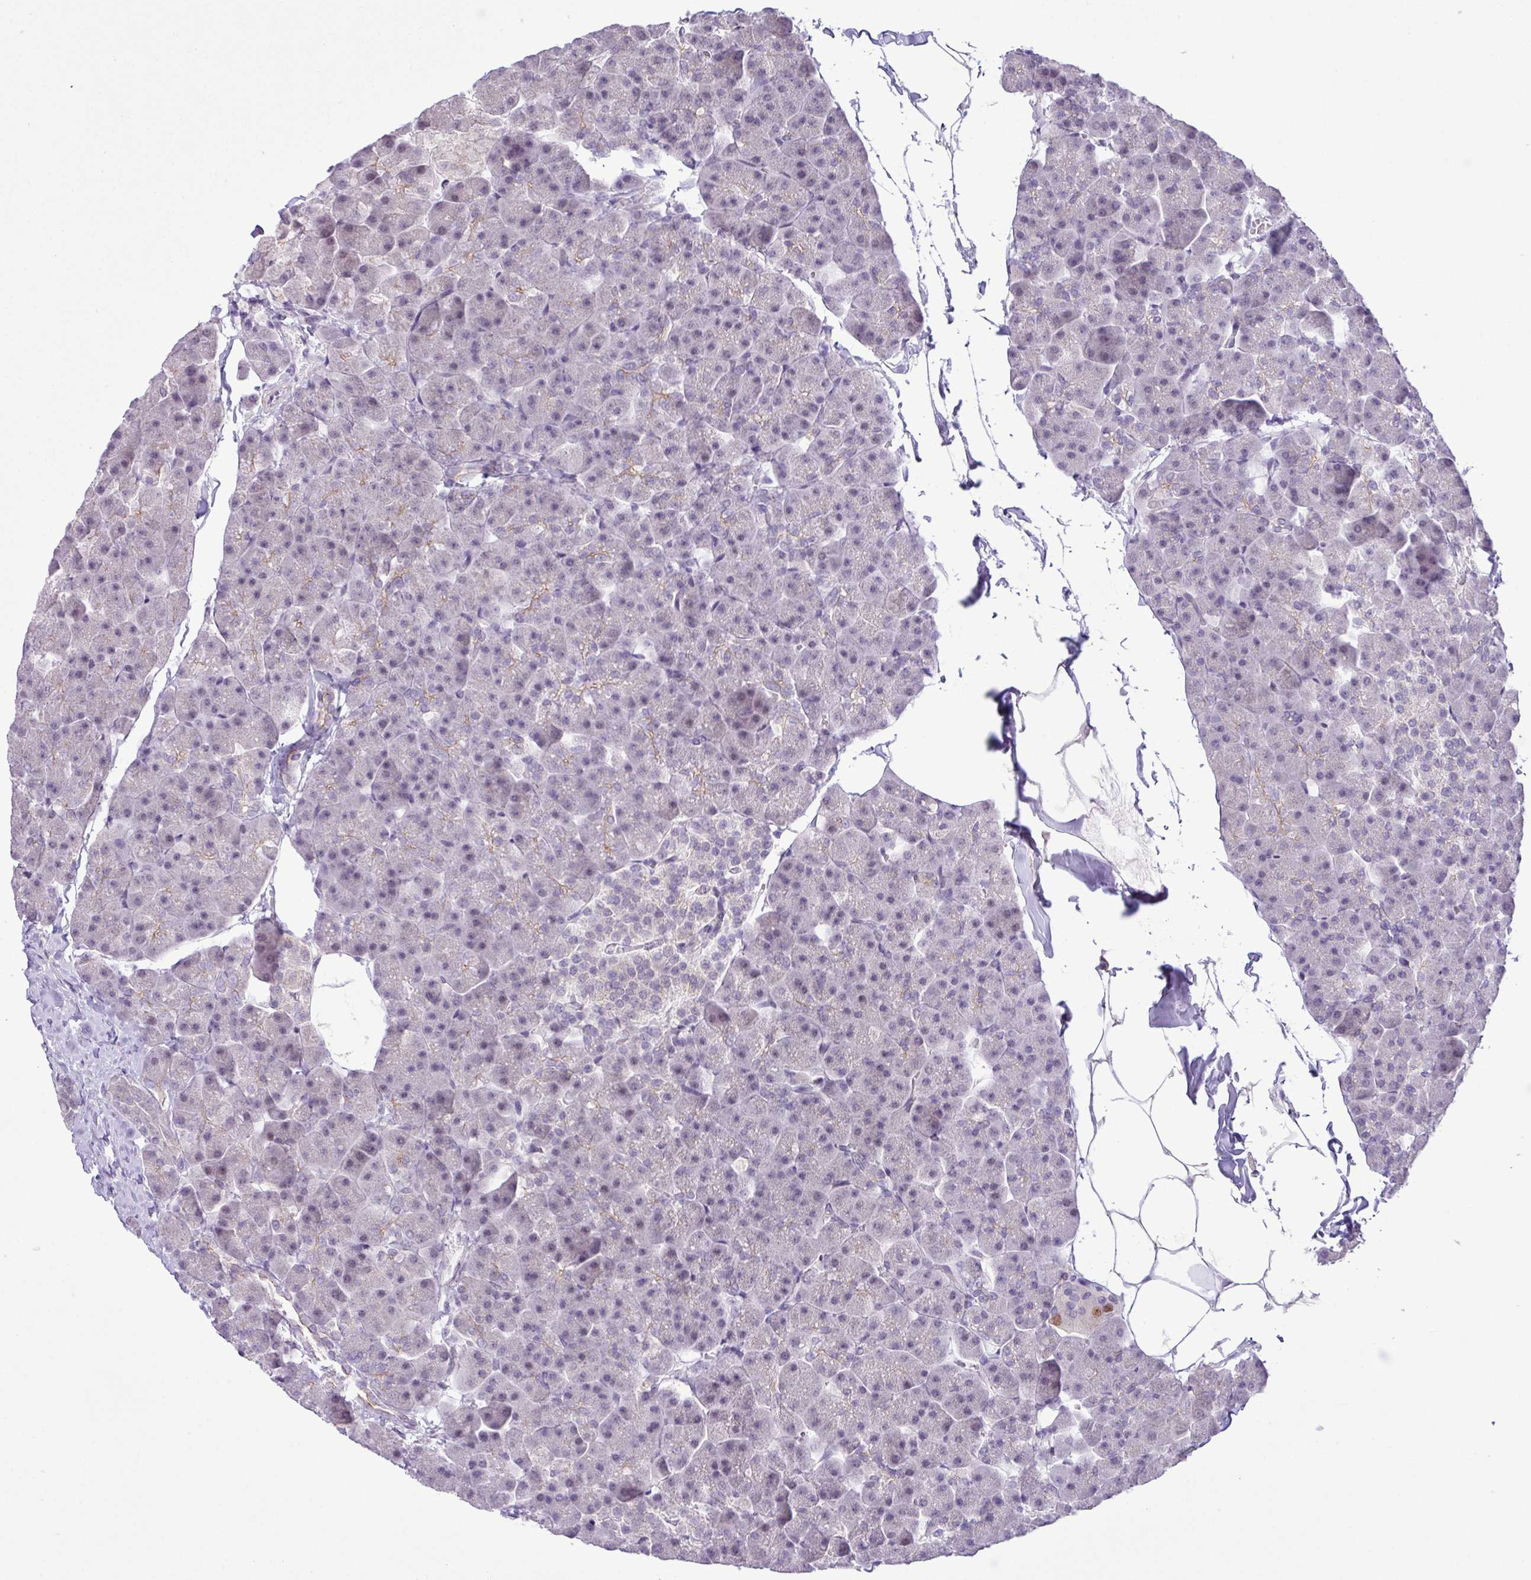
{"staining": {"intensity": "negative", "quantity": "none", "location": "none"}, "tissue": "pancreas", "cell_type": "Exocrine glandular cells", "image_type": "normal", "snomed": [{"axis": "morphology", "description": "Normal tissue, NOS"}, {"axis": "topography", "description": "Pancreas"}], "caption": "Immunohistochemistry (IHC) of unremarkable human pancreas reveals no staining in exocrine glandular cells.", "gene": "YLPM1", "patient": {"sex": "male", "age": 35}}